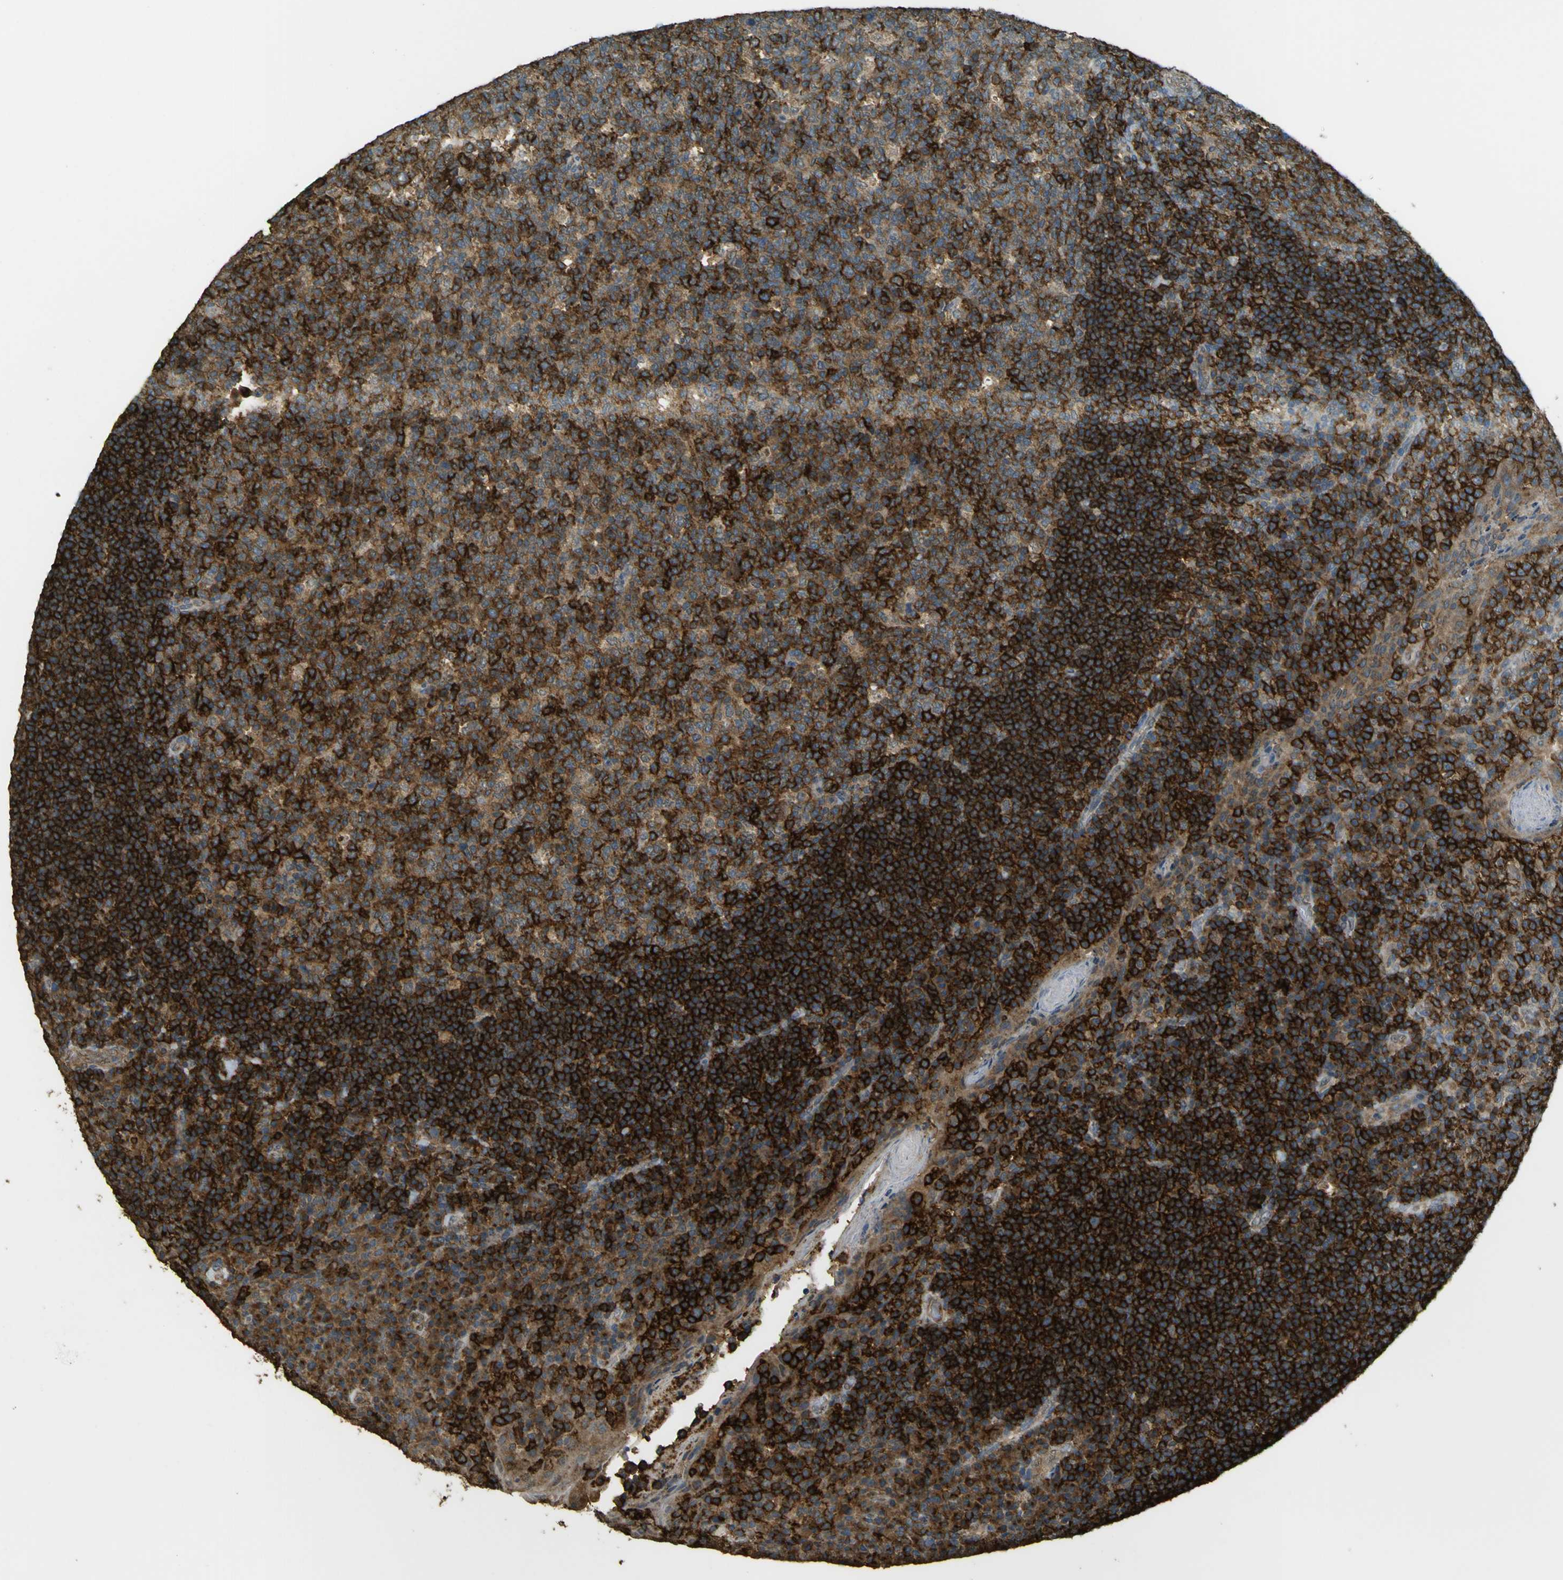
{"staining": {"intensity": "strong", "quantity": "25%-75%", "location": "cytoplasmic/membranous"}, "tissue": "tonsil", "cell_type": "Germinal center cells", "image_type": "normal", "snomed": [{"axis": "morphology", "description": "Normal tissue, NOS"}, {"axis": "topography", "description": "Tonsil"}], "caption": "Immunohistochemical staining of unremarkable tonsil exhibits 25%-75% levels of strong cytoplasmic/membranous protein staining in about 25%-75% of germinal center cells.", "gene": "GOLGA1", "patient": {"sex": "male", "age": 17}}